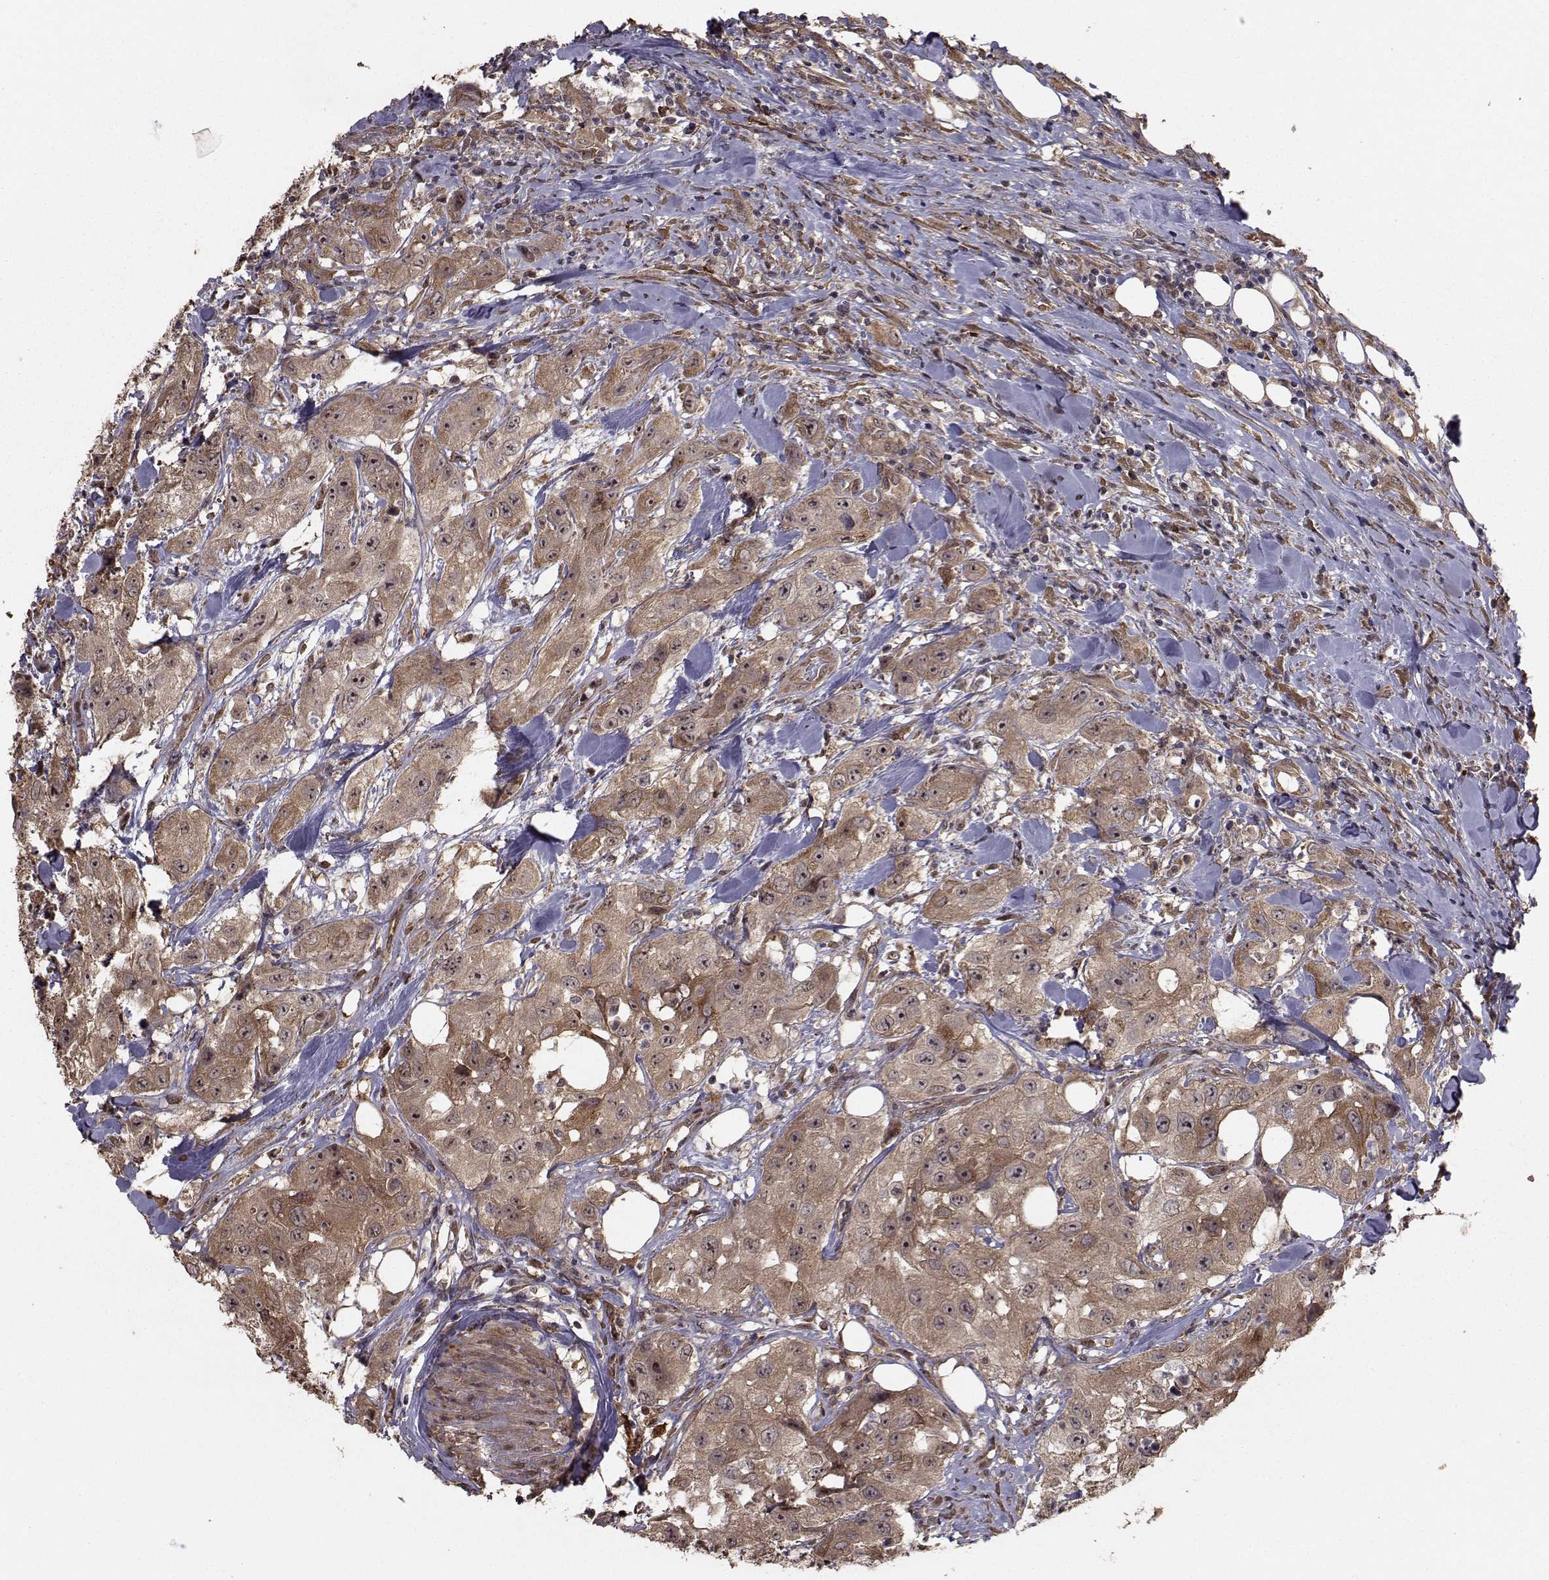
{"staining": {"intensity": "weak", "quantity": ">75%", "location": "cytoplasmic/membranous"}, "tissue": "urothelial cancer", "cell_type": "Tumor cells", "image_type": "cancer", "snomed": [{"axis": "morphology", "description": "Urothelial carcinoma, High grade"}, {"axis": "topography", "description": "Urinary bladder"}], "caption": "An image of human high-grade urothelial carcinoma stained for a protein exhibits weak cytoplasmic/membranous brown staining in tumor cells.", "gene": "TRIP10", "patient": {"sex": "male", "age": 79}}